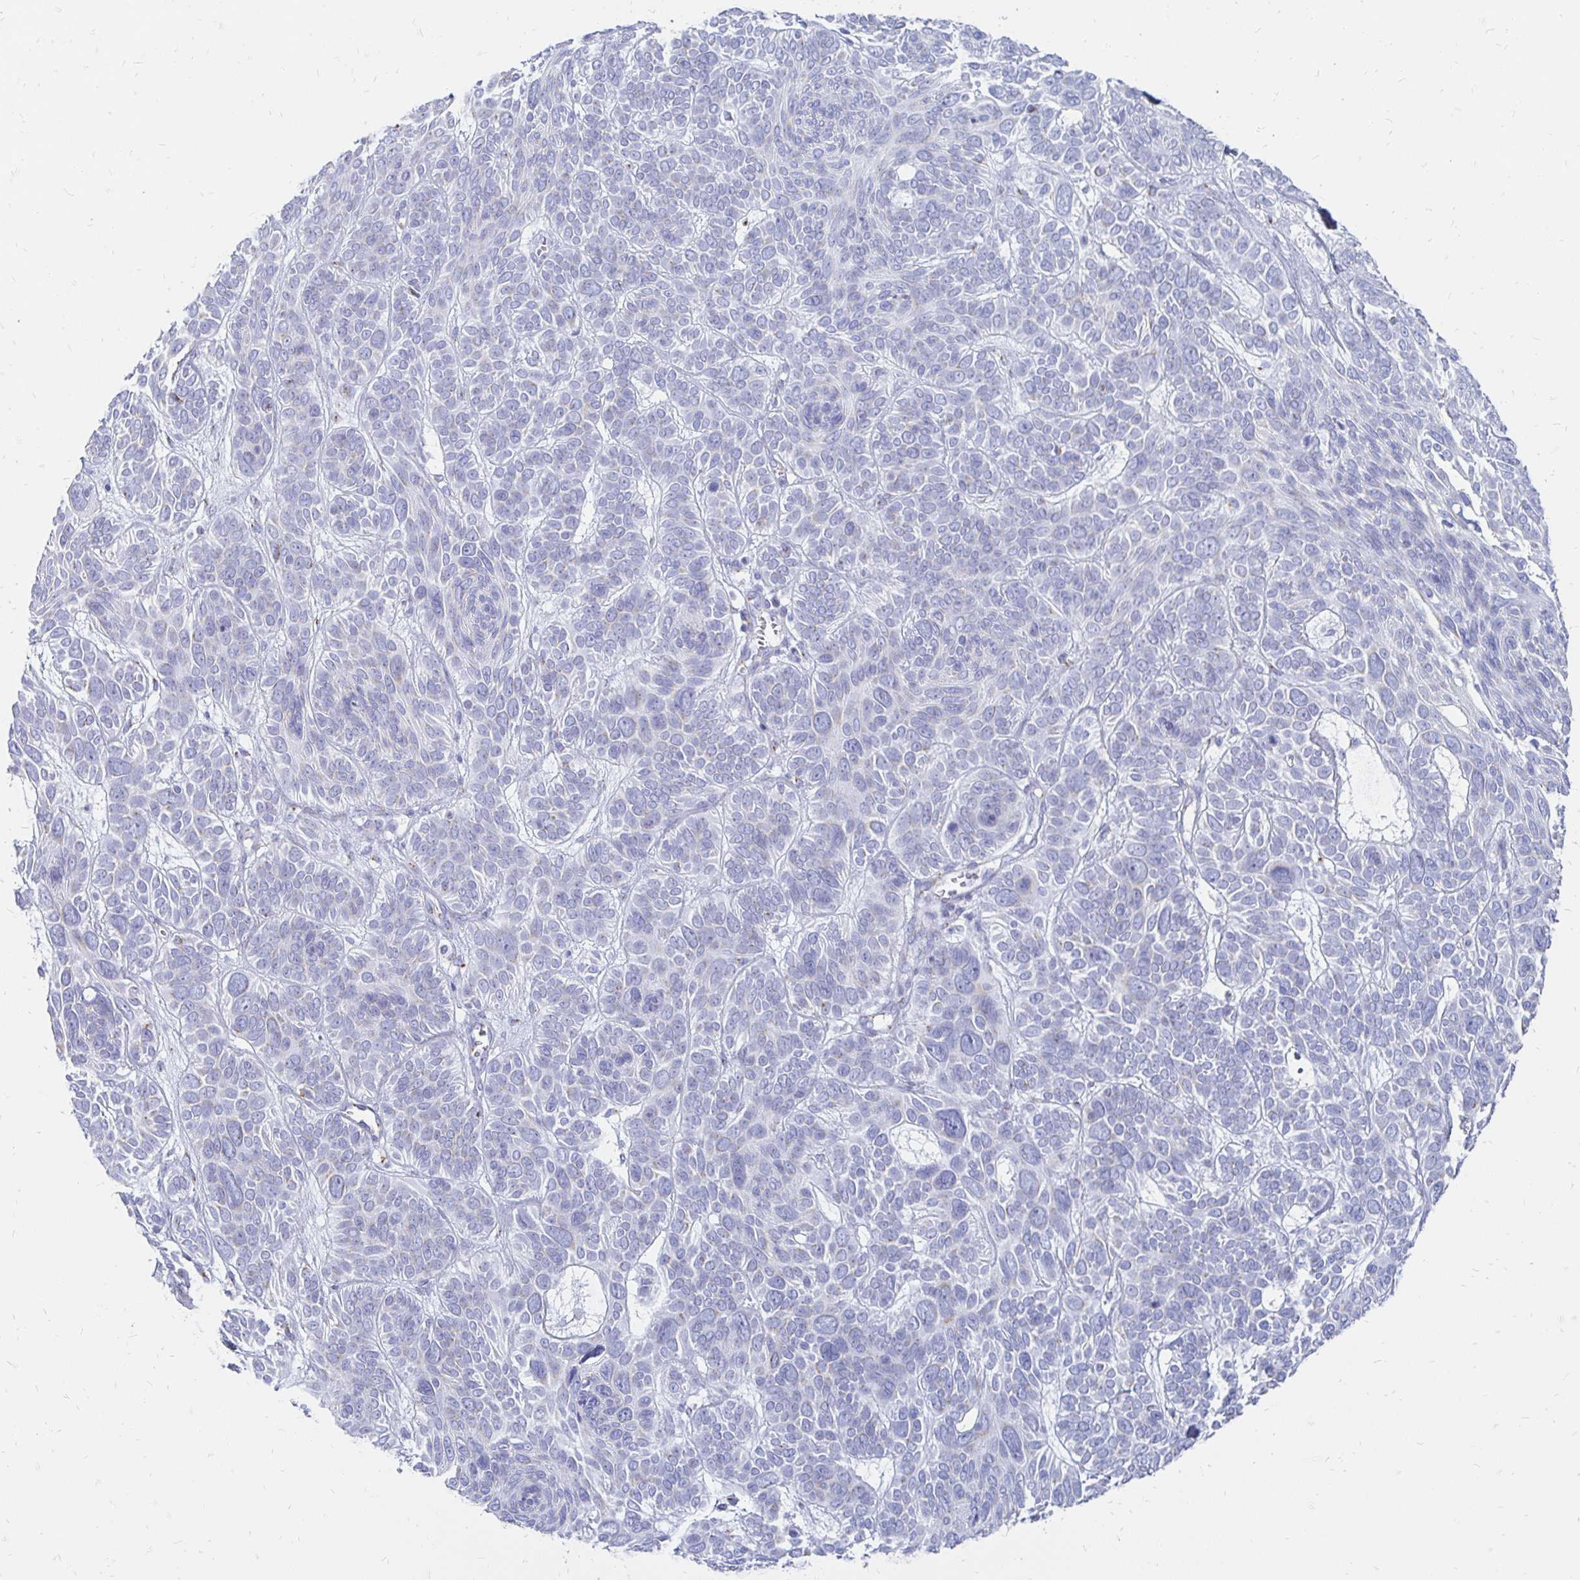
{"staining": {"intensity": "negative", "quantity": "none", "location": "none"}, "tissue": "skin cancer", "cell_type": "Tumor cells", "image_type": "cancer", "snomed": [{"axis": "morphology", "description": "Basal cell carcinoma"}, {"axis": "topography", "description": "Skin"}, {"axis": "topography", "description": "Skin of face"}], "caption": "An IHC image of skin basal cell carcinoma is shown. There is no staining in tumor cells of skin basal cell carcinoma.", "gene": "PAGE4", "patient": {"sex": "male", "age": 73}}